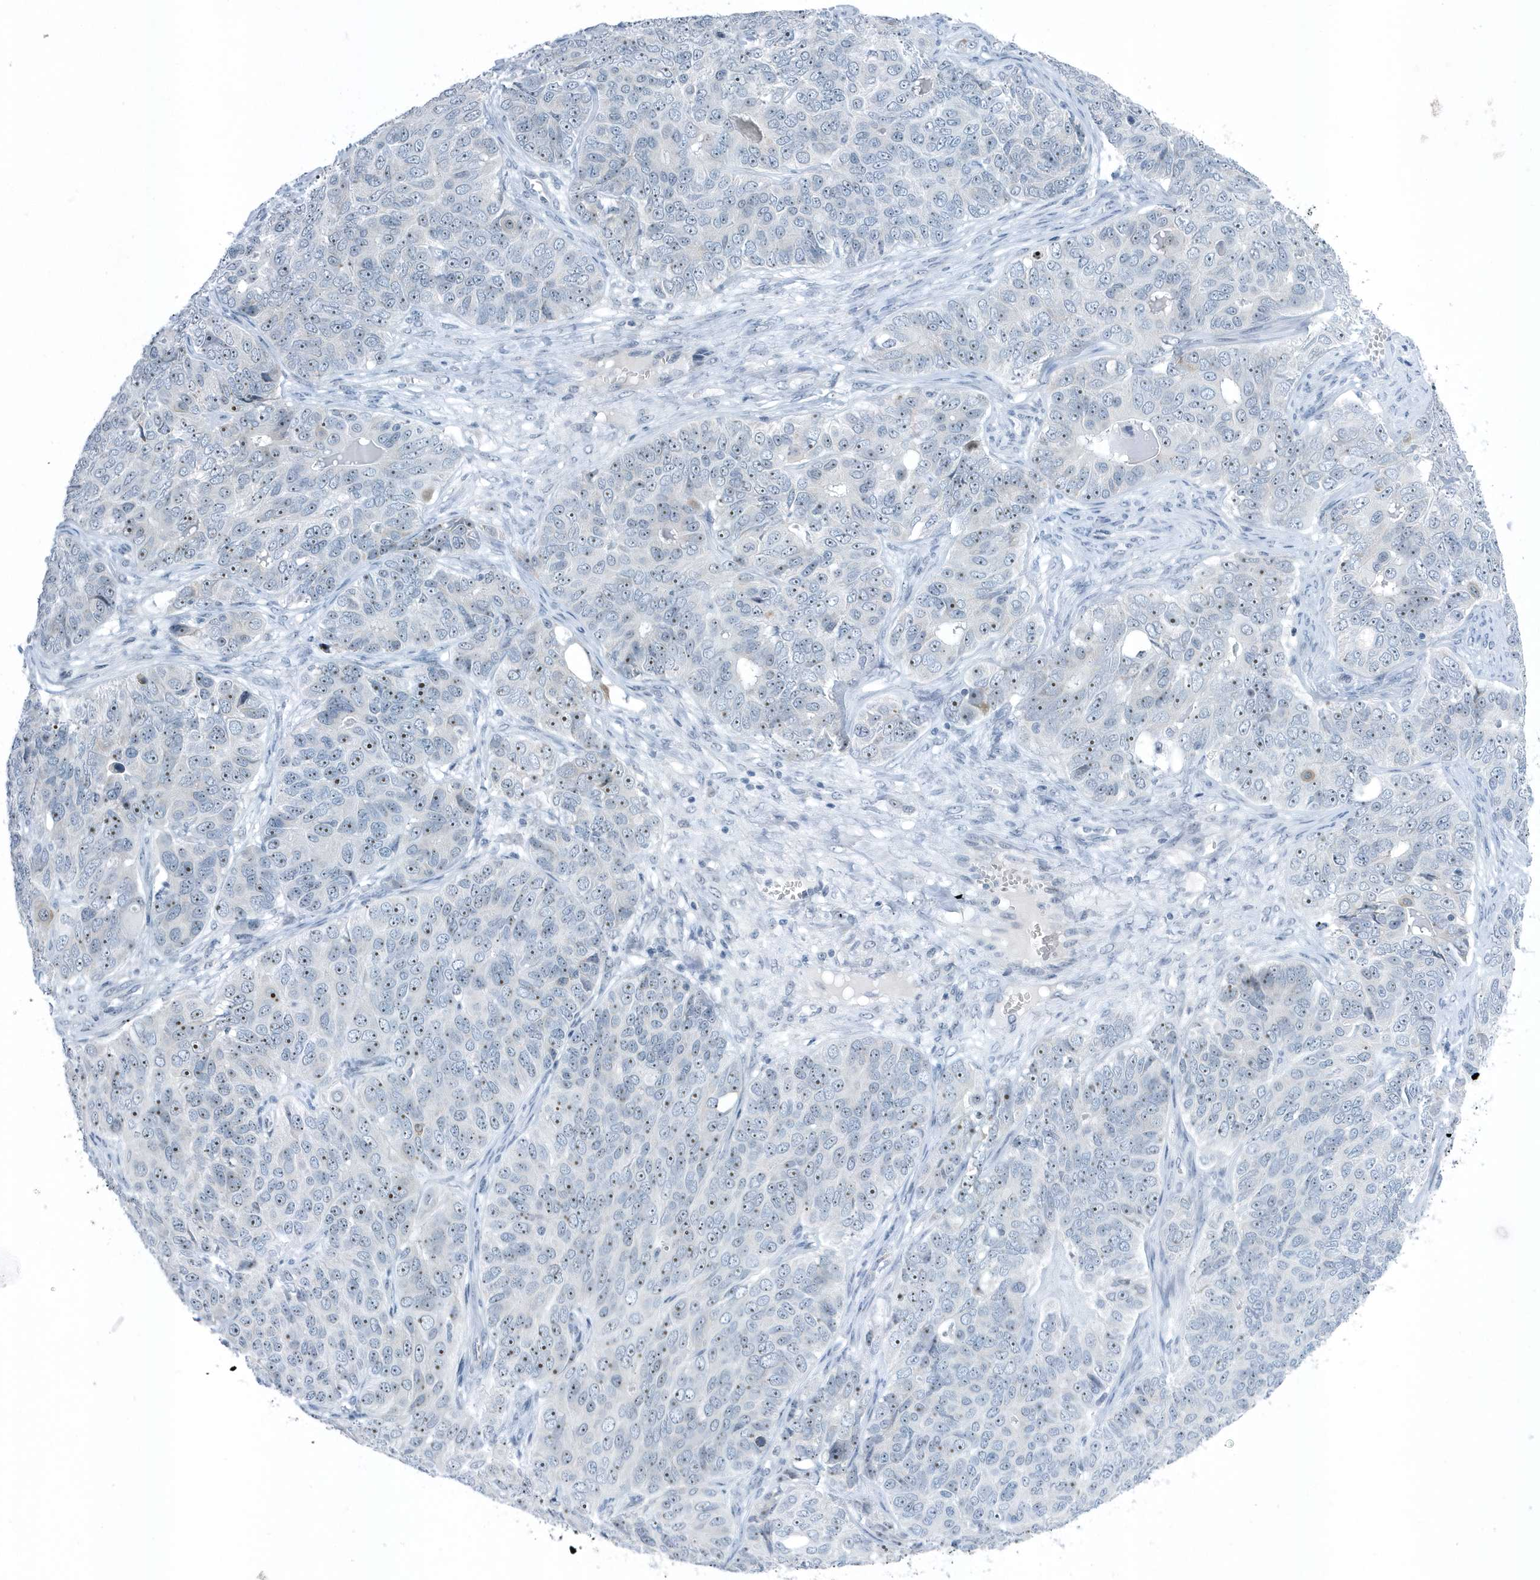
{"staining": {"intensity": "moderate", "quantity": "<25%", "location": "nuclear"}, "tissue": "ovarian cancer", "cell_type": "Tumor cells", "image_type": "cancer", "snomed": [{"axis": "morphology", "description": "Carcinoma, endometroid"}, {"axis": "topography", "description": "Ovary"}], "caption": "Tumor cells demonstrate moderate nuclear staining in approximately <25% of cells in ovarian cancer.", "gene": "RPF2", "patient": {"sex": "female", "age": 51}}